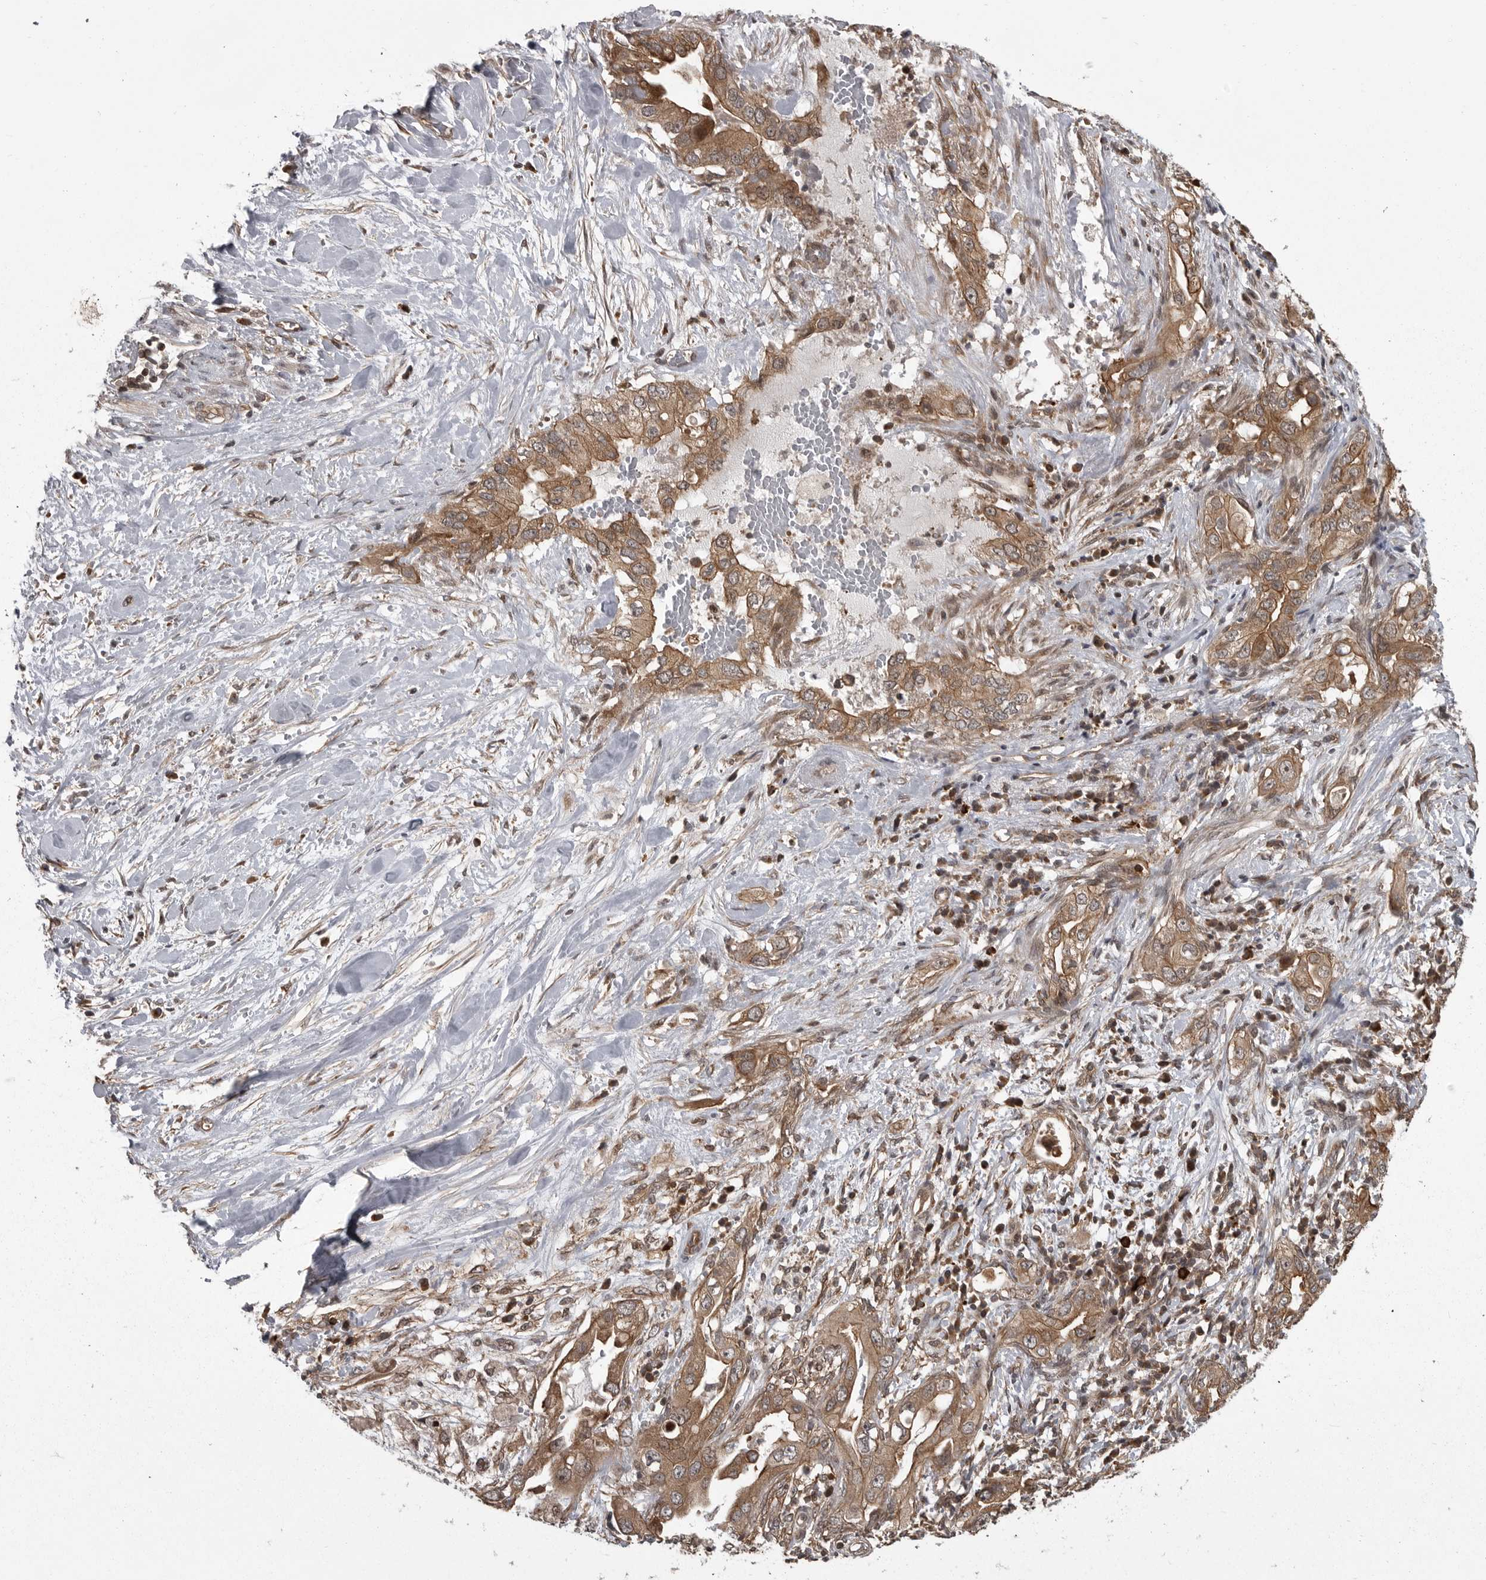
{"staining": {"intensity": "moderate", "quantity": ">75%", "location": "cytoplasmic/membranous"}, "tissue": "pancreatic cancer", "cell_type": "Tumor cells", "image_type": "cancer", "snomed": [{"axis": "morphology", "description": "Inflammation, NOS"}, {"axis": "morphology", "description": "Adenocarcinoma, NOS"}, {"axis": "topography", "description": "Pancreas"}], "caption": "Pancreatic adenocarcinoma stained with a brown dye displays moderate cytoplasmic/membranous positive expression in approximately >75% of tumor cells.", "gene": "DNAJC8", "patient": {"sex": "female", "age": 56}}